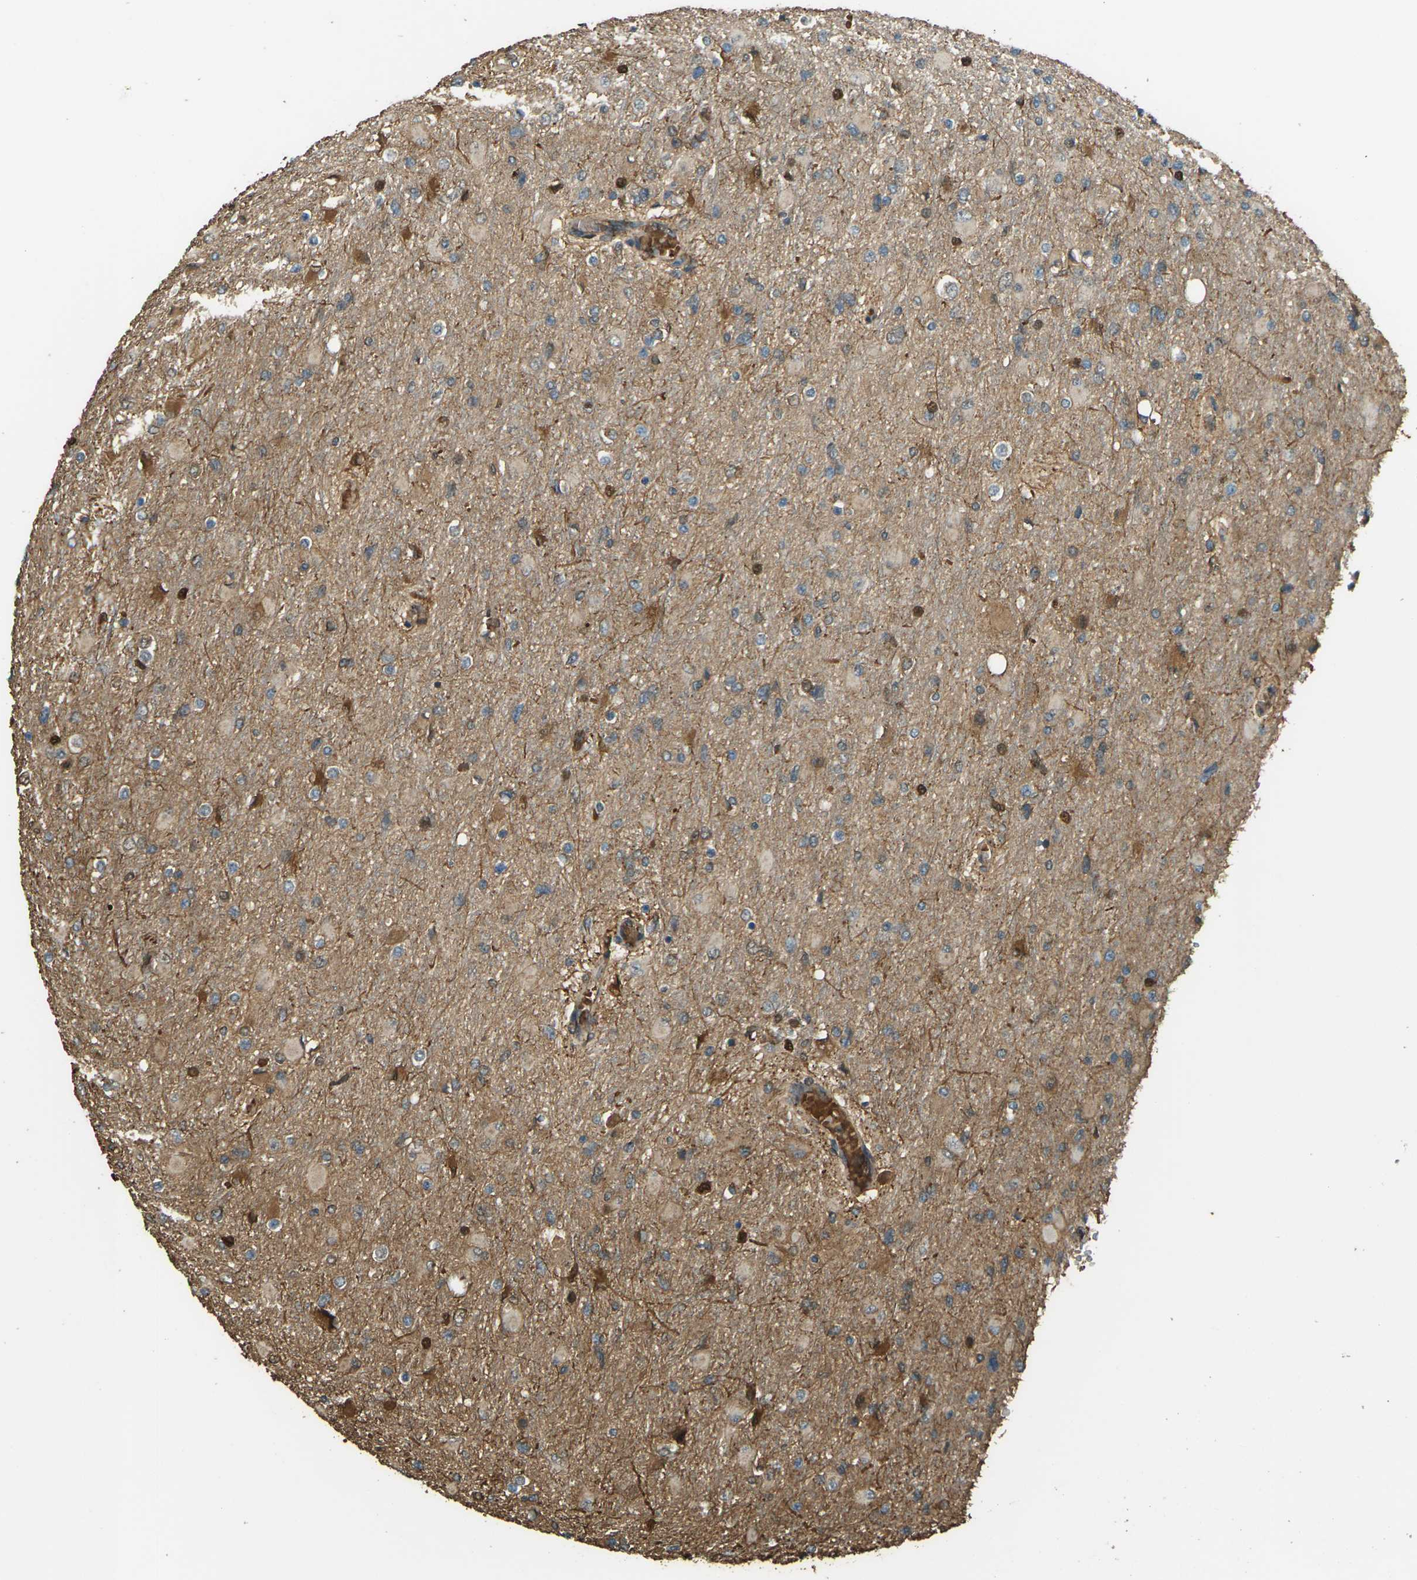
{"staining": {"intensity": "moderate", "quantity": "25%-75%", "location": "cytoplasmic/membranous"}, "tissue": "glioma", "cell_type": "Tumor cells", "image_type": "cancer", "snomed": [{"axis": "morphology", "description": "Glioma, malignant, High grade"}, {"axis": "topography", "description": "Cerebral cortex"}], "caption": "Protein staining of malignant high-grade glioma tissue reveals moderate cytoplasmic/membranous positivity in about 25%-75% of tumor cells. The staining is performed using DAB (3,3'-diaminobenzidine) brown chromogen to label protein expression. The nuclei are counter-stained blue using hematoxylin.", "gene": "CYP1B1", "patient": {"sex": "female", "age": 36}}